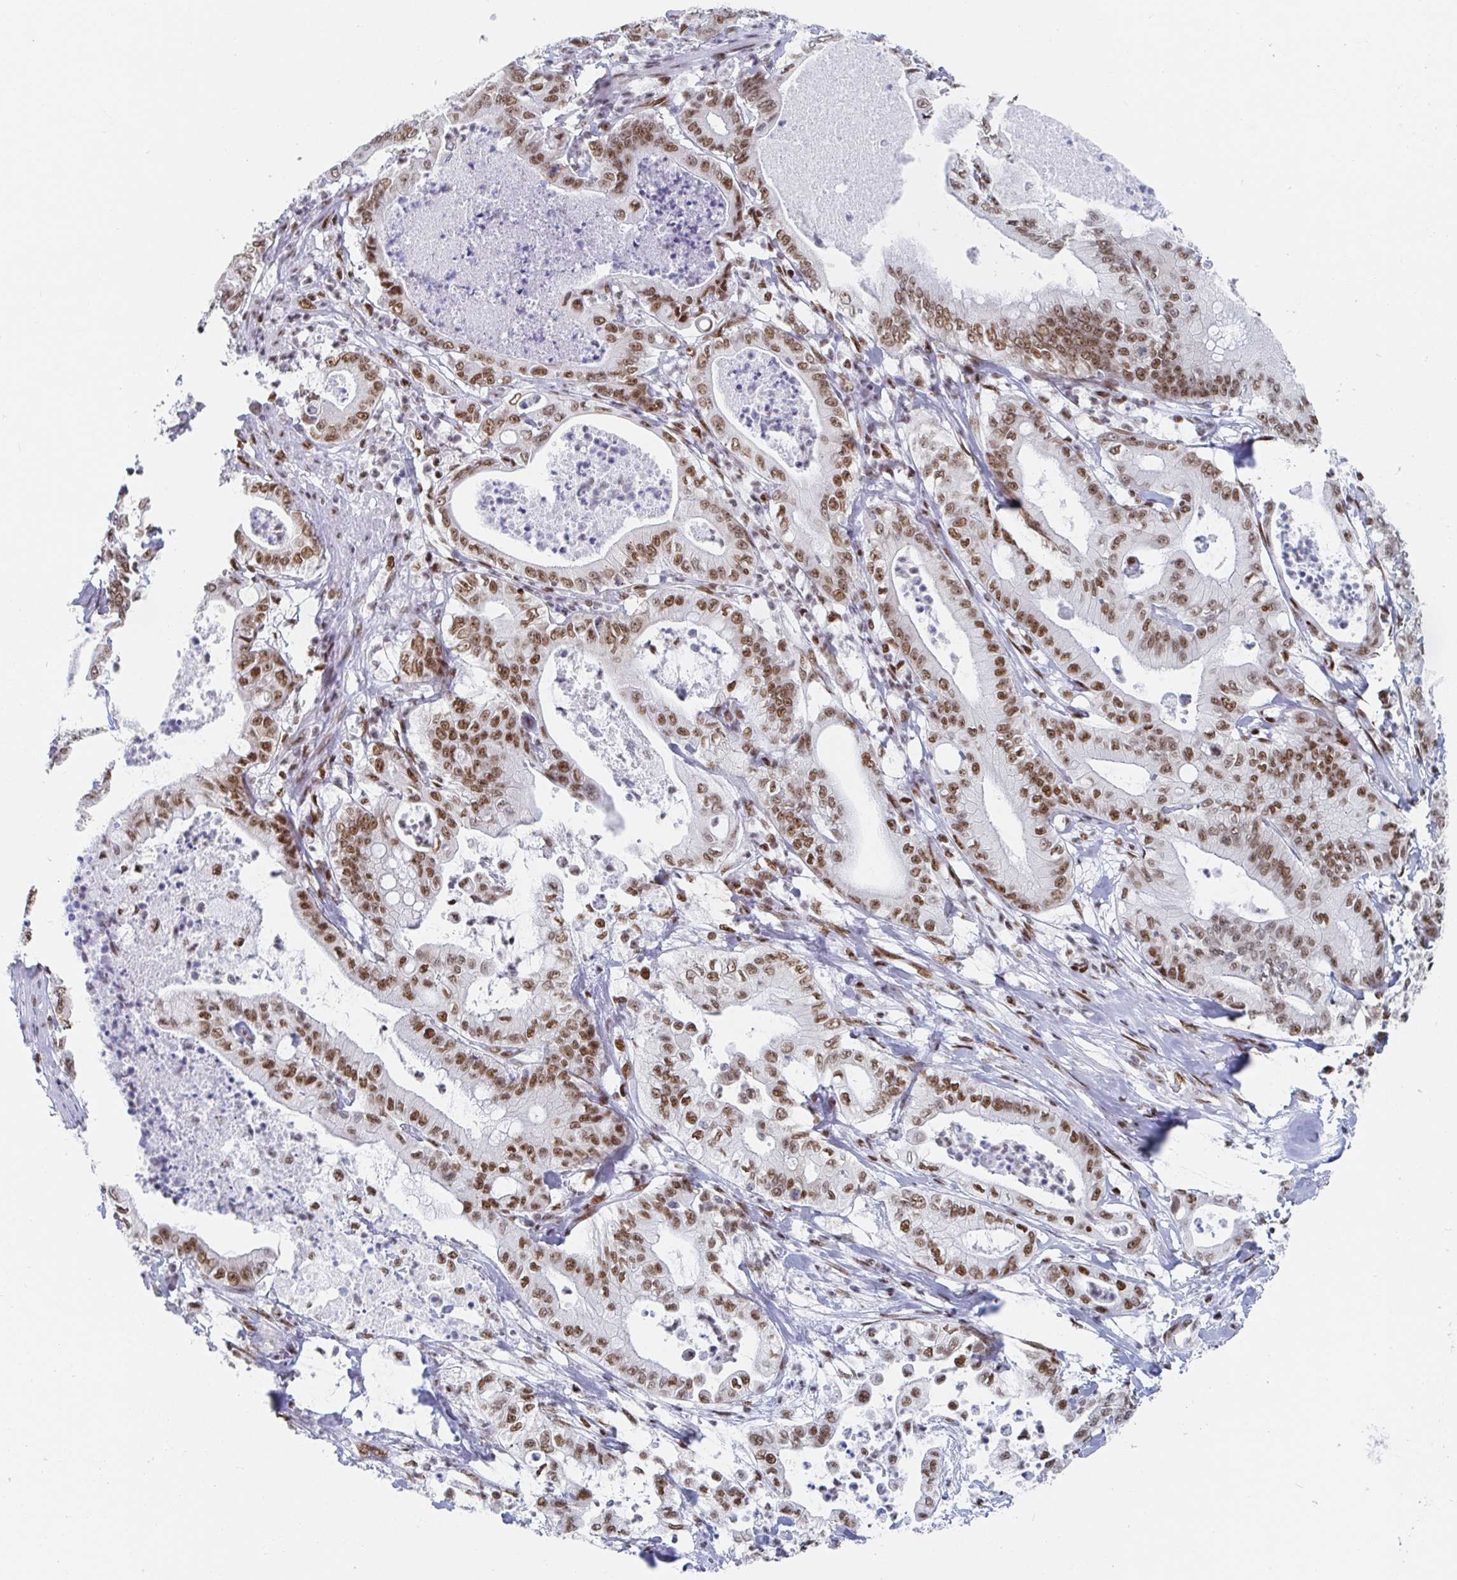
{"staining": {"intensity": "moderate", "quantity": ">75%", "location": "nuclear"}, "tissue": "pancreatic cancer", "cell_type": "Tumor cells", "image_type": "cancer", "snomed": [{"axis": "morphology", "description": "Adenocarcinoma, NOS"}, {"axis": "topography", "description": "Pancreas"}], "caption": "IHC image of human adenocarcinoma (pancreatic) stained for a protein (brown), which shows medium levels of moderate nuclear expression in approximately >75% of tumor cells.", "gene": "EWSR1", "patient": {"sex": "male", "age": 71}}